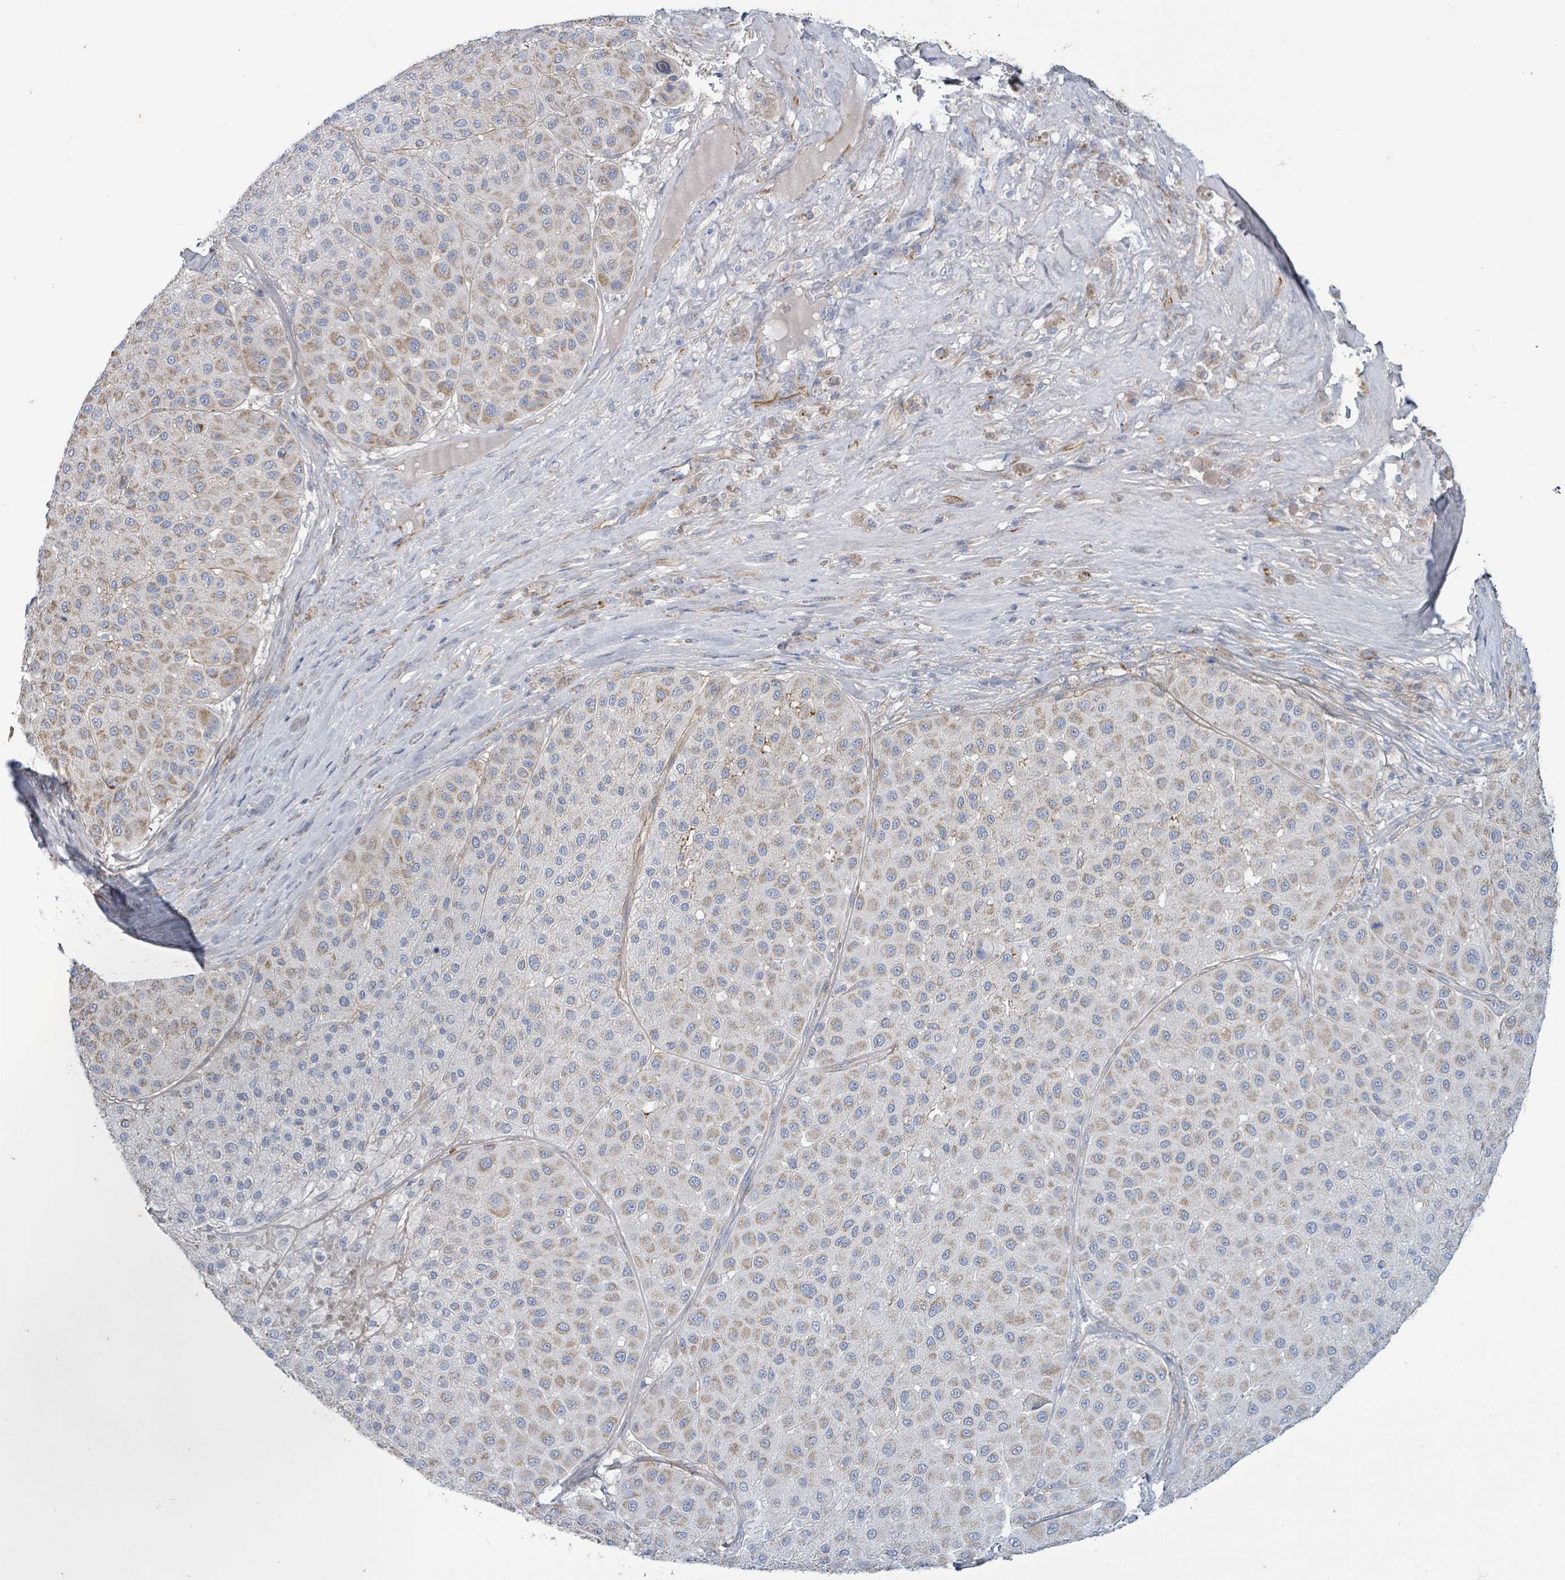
{"staining": {"intensity": "moderate", "quantity": ">75%", "location": "cytoplasmic/membranous"}, "tissue": "melanoma", "cell_type": "Tumor cells", "image_type": "cancer", "snomed": [{"axis": "morphology", "description": "Malignant melanoma, Metastatic site"}, {"axis": "topography", "description": "Smooth muscle"}], "caption": "This histopathology image exhibits immunohistochemistry (IHC) staining of human malignant melanoma (metastatic site), with medium moderate cytoplasmic/membranous expression in approximately >75% of tumor cells.", "gene": "ALG12", "patient": {"sex": "male", "age": 41}}